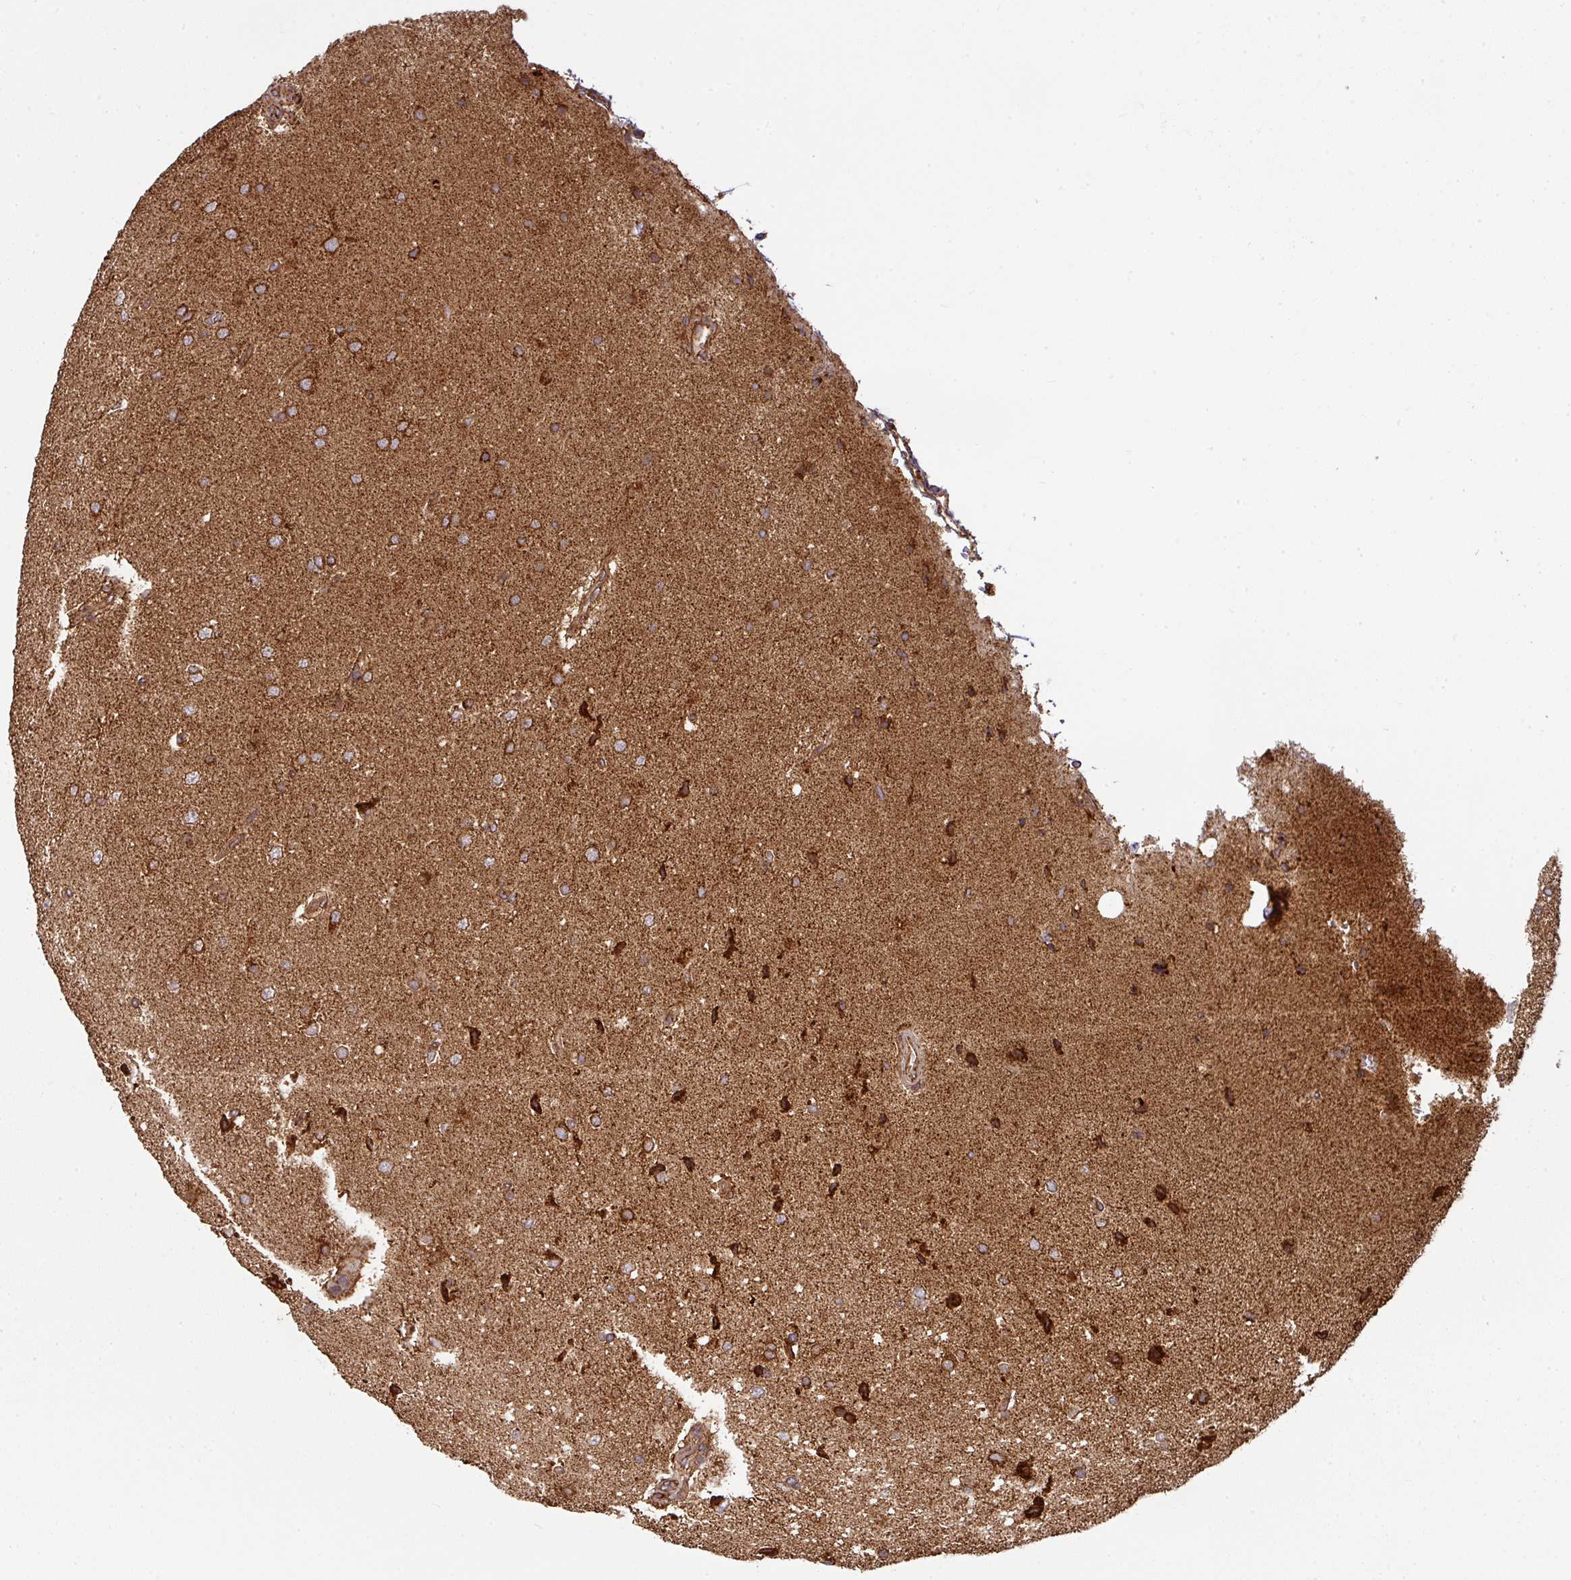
{"staining": {"intensity": "moderate", "quantity": ">75%", "location": "cytoplasmic/membranous"}, "tissue": "glioma", "cell_type": "Tumor cells", "image_type": "cancer", "snomed": [{"axis": "morphology", "description": "Glioma, malignant, High grade"}, {"axis": "topography", "description": "Brain"}], "caption": "This image shows immunohistochemistry (IHC) staining of malignant glioma (high-grade), with medium moderate cytoplasmic/membranous staining in about >75% of tumor cells.", "gene": "TRAP1", "patient": {"sex": "male", "age": 72}}